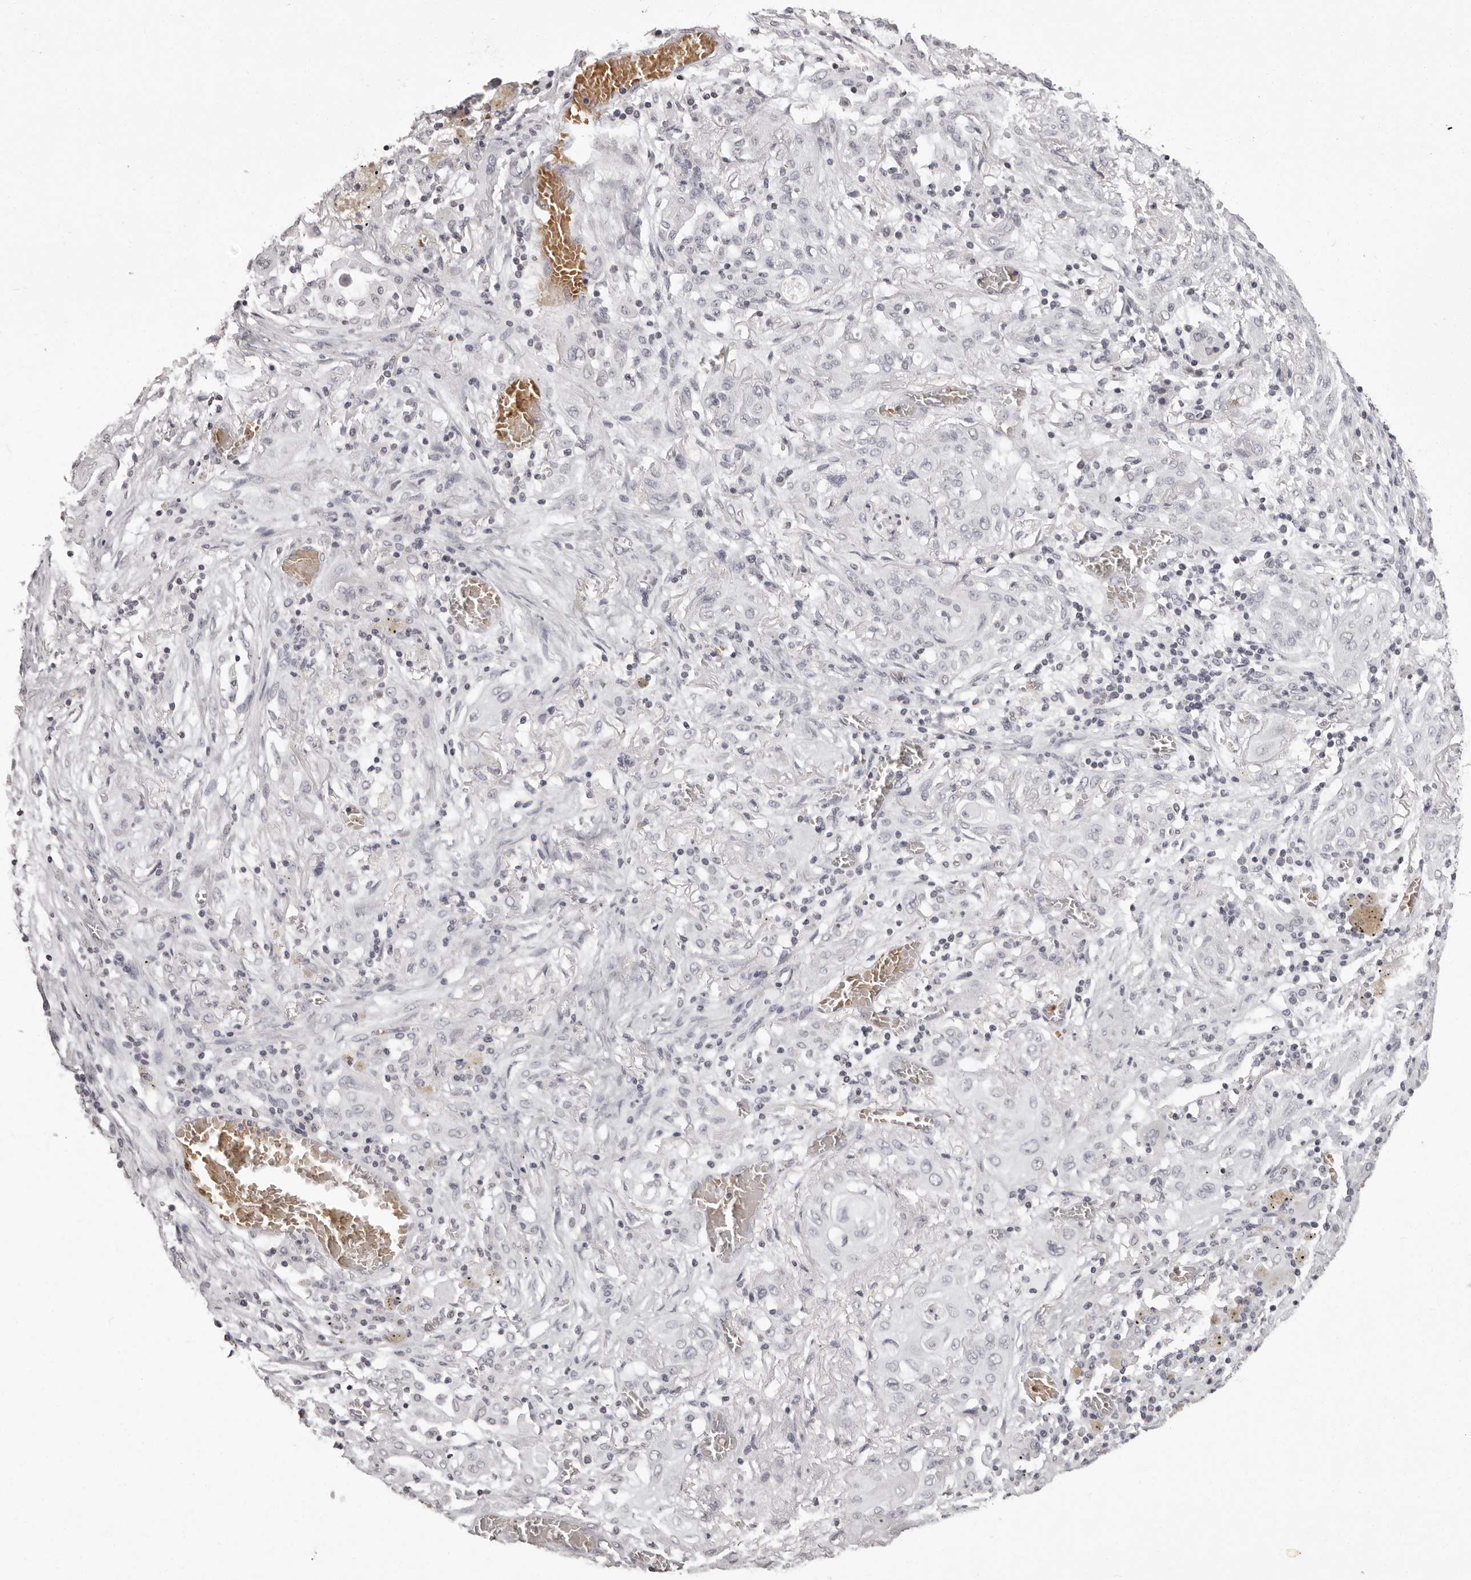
{"staining": {"intensity": "negative", "quantity": "none", "location": "none"}, "tissue": "lung cancer", "cell_type": "Tumor cells", "image_type": "cancer", "snomed": [{"axis": "morphology", "description": "Squamous cell carcinoma, NOS"}, {"axis": "topography", "description": "Lung"}], "caption": "Immunohistochemistry (IHC) image of neoplastic tissue: human lung squamous cell carcinoma stained with DAB (3,3'-diaminobenzidine) exhibits no significant protein staining in tumor cells.", "gene": "C8orf74", "patient": {"sex": "female", "age": 47}}